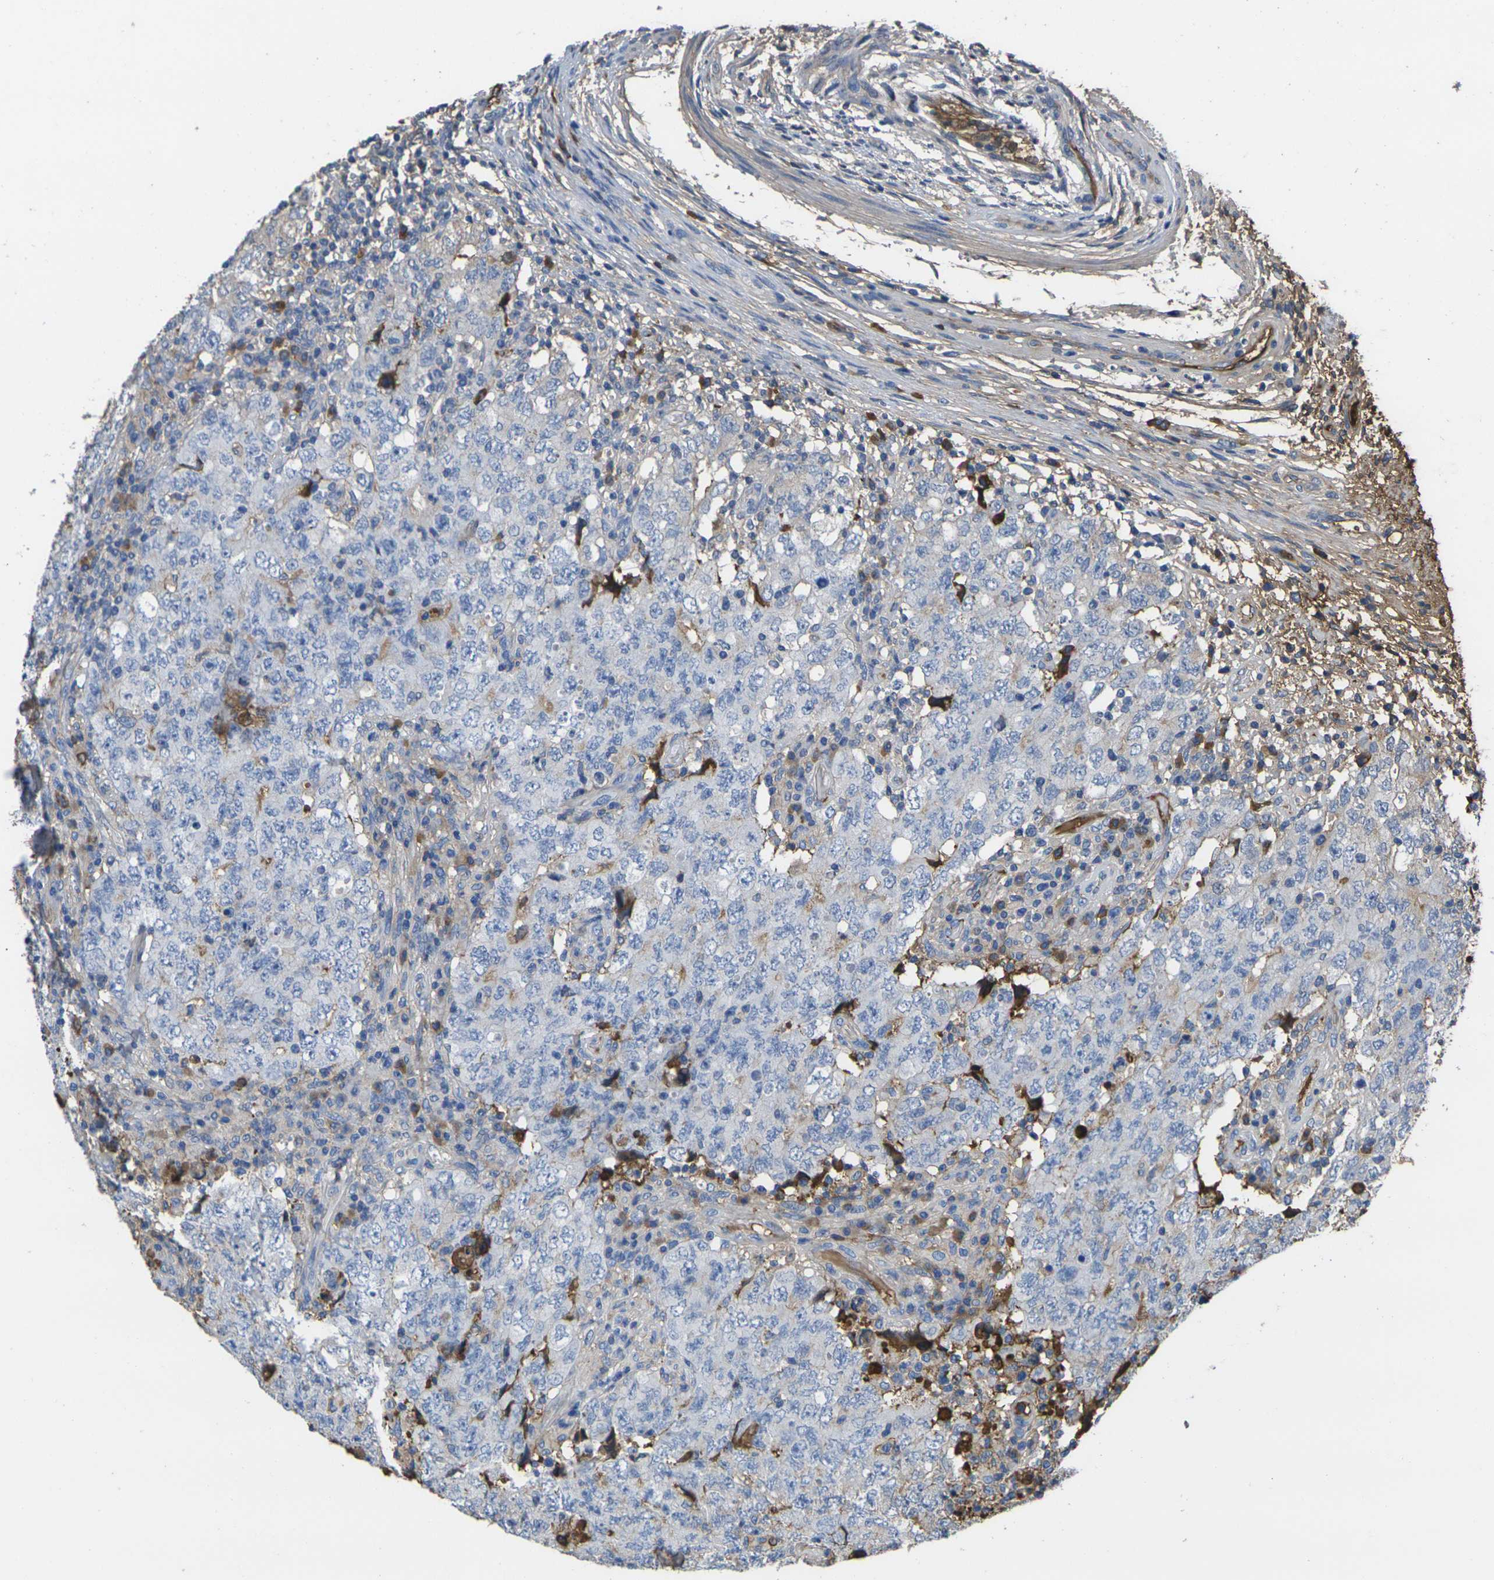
{"staining": {"intensity": "moderate", "quantity": "<25%", "location": "cytoplasmic/membranous"}, "tissue": "testis cancer", "cell_type": "Tumor cells", "image_type": "cancer", "snomed": [{"axis": "morphology", "description": "Carcinoma, Embryonal, NOS"}, {"axis": "topography", "description": "Testis"}], "caption": "A brown stain shows moderate cytoplasmic/membranous expression of a protein in testis cancer (embryonal carcinoma) tumor cells.", "gene": "GREM2", "patient": {"sex": "male", "age": 26}}